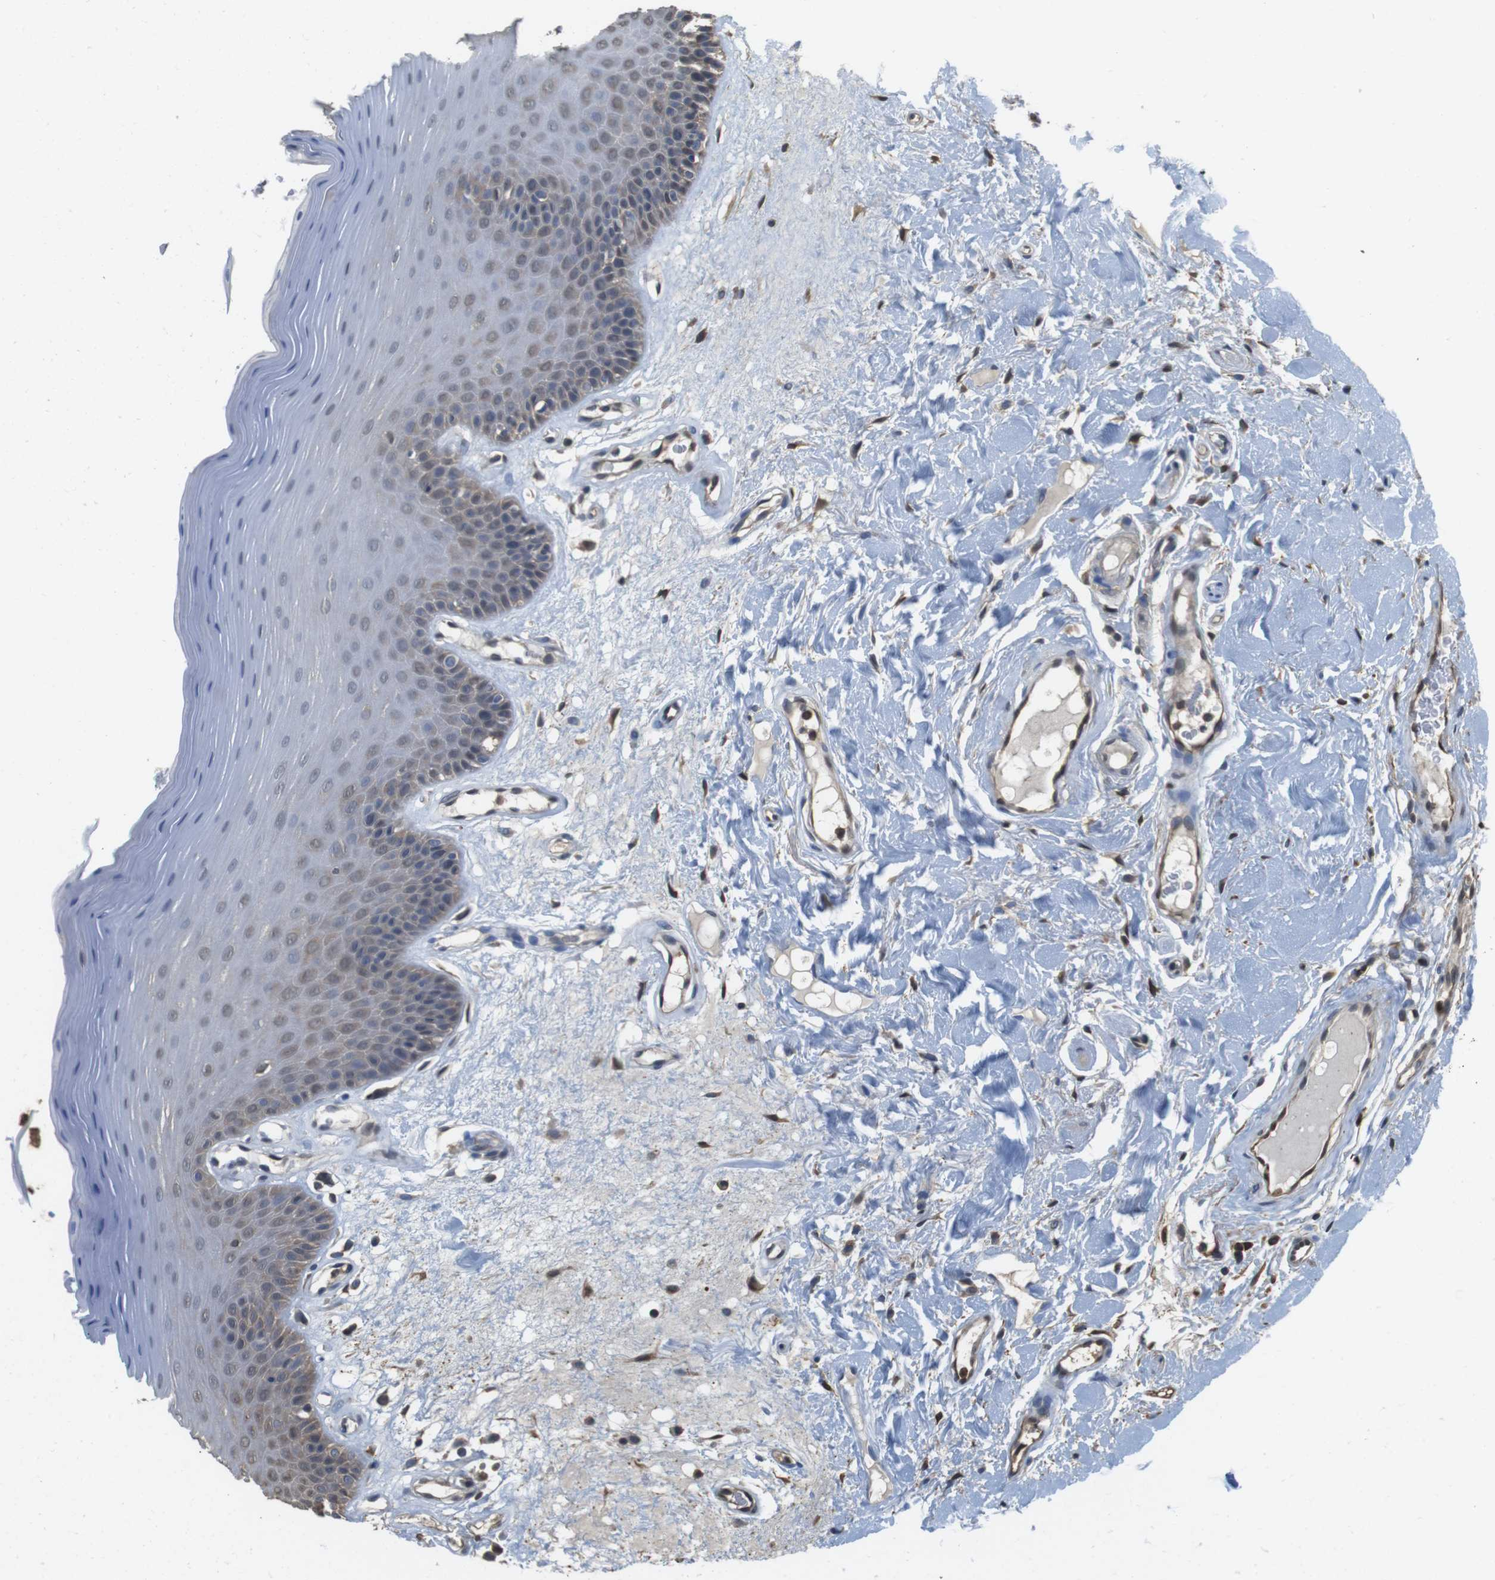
{"staining": {"intensity": "moderate", "quantity": "25%-75%", "location": "cytoplasmic/membranous,nuclear"}, "tissue": "oral mucosa", "cell_type": "Squamous epithelial cells", "image_type": "normal", "snomed": [{"axis": "morphology", "description": "Normal tissue, NOS"}, {"axis": "morphology", "description": "Squamous cell carcinoma, NOS"}, {"axis": "topography", "description": "Skeletal muscle"}, {"axis": "topography", "description": "Adipose tissue"}, {"axis": "topography", "description": "Vascular tissue"}, {"axis": "topography", "description": "Oral tissue"}, {"axis": "topography", "description": "Peripheral nerve tissue"}, {"axis": "topography", "description": "Head-Neck"}], "caption": "Moderate cytoplasmic/membranous,nuclear expression for a protein is seen in approximately 25%-75% of squamous epithelial cells of unremarkable oral mucosa using IHC.", "gene": "LDHA", "patient": {"sex": "male", "age": 71}}